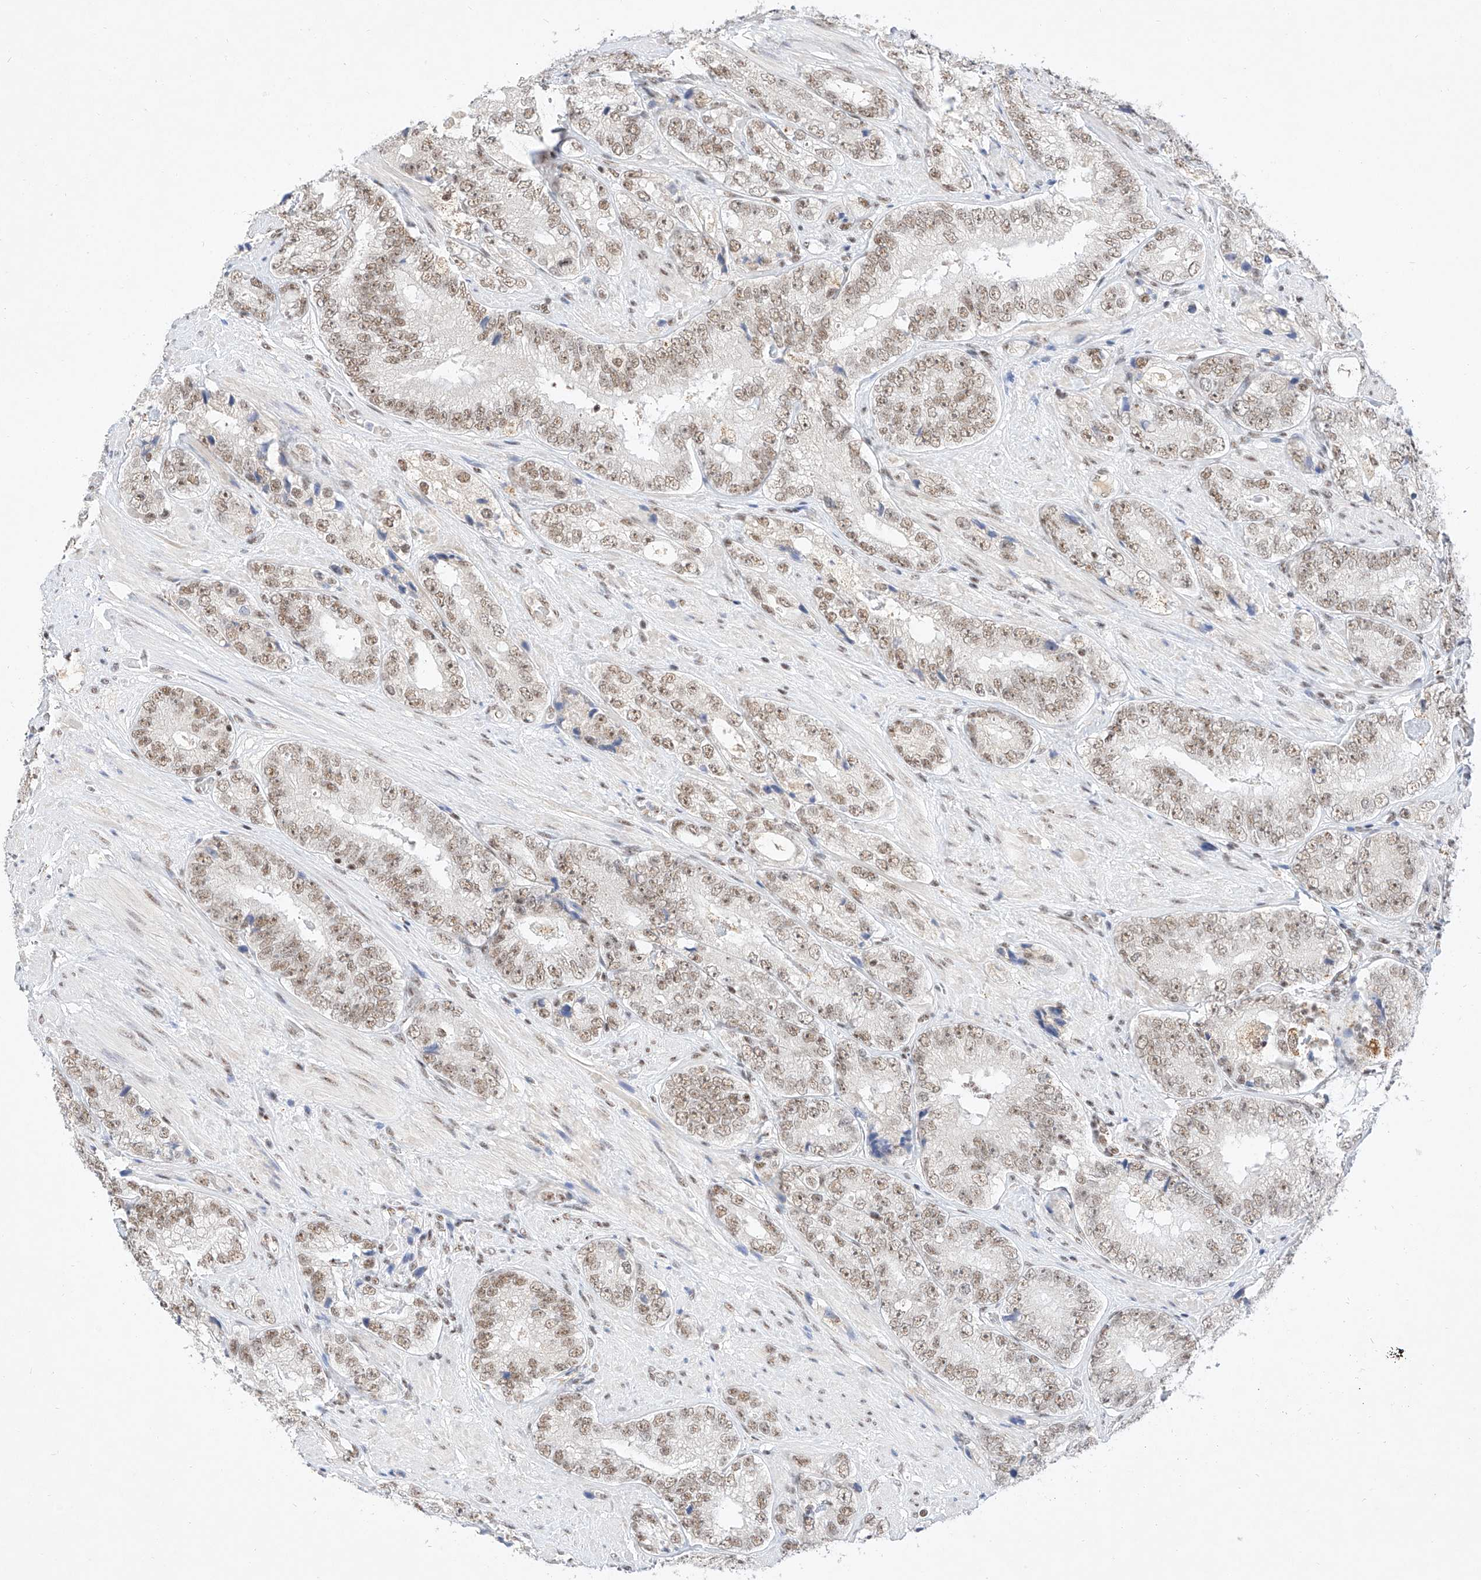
{"staining": {"intensity": "weak", "quantity": ">75%", "location": "nuclear"}, "tissue": "prostate cancer", "cell_type": "Tumor cells", "image_type": "cancer", "snomed": [{"axis": "morphology", "description": "Adenocarcinoma, High grade"}, {"axis": "topography", "description": "Prostate"}], "caption": "Immunohistochemical staining of human prostate cancer (adenocarcinoma (high-grade)) shows weak nuclear protein expression in about >75% of tumor cells.", "gene": "NRF1", "patient": {"sex": "male", "age": 56}}